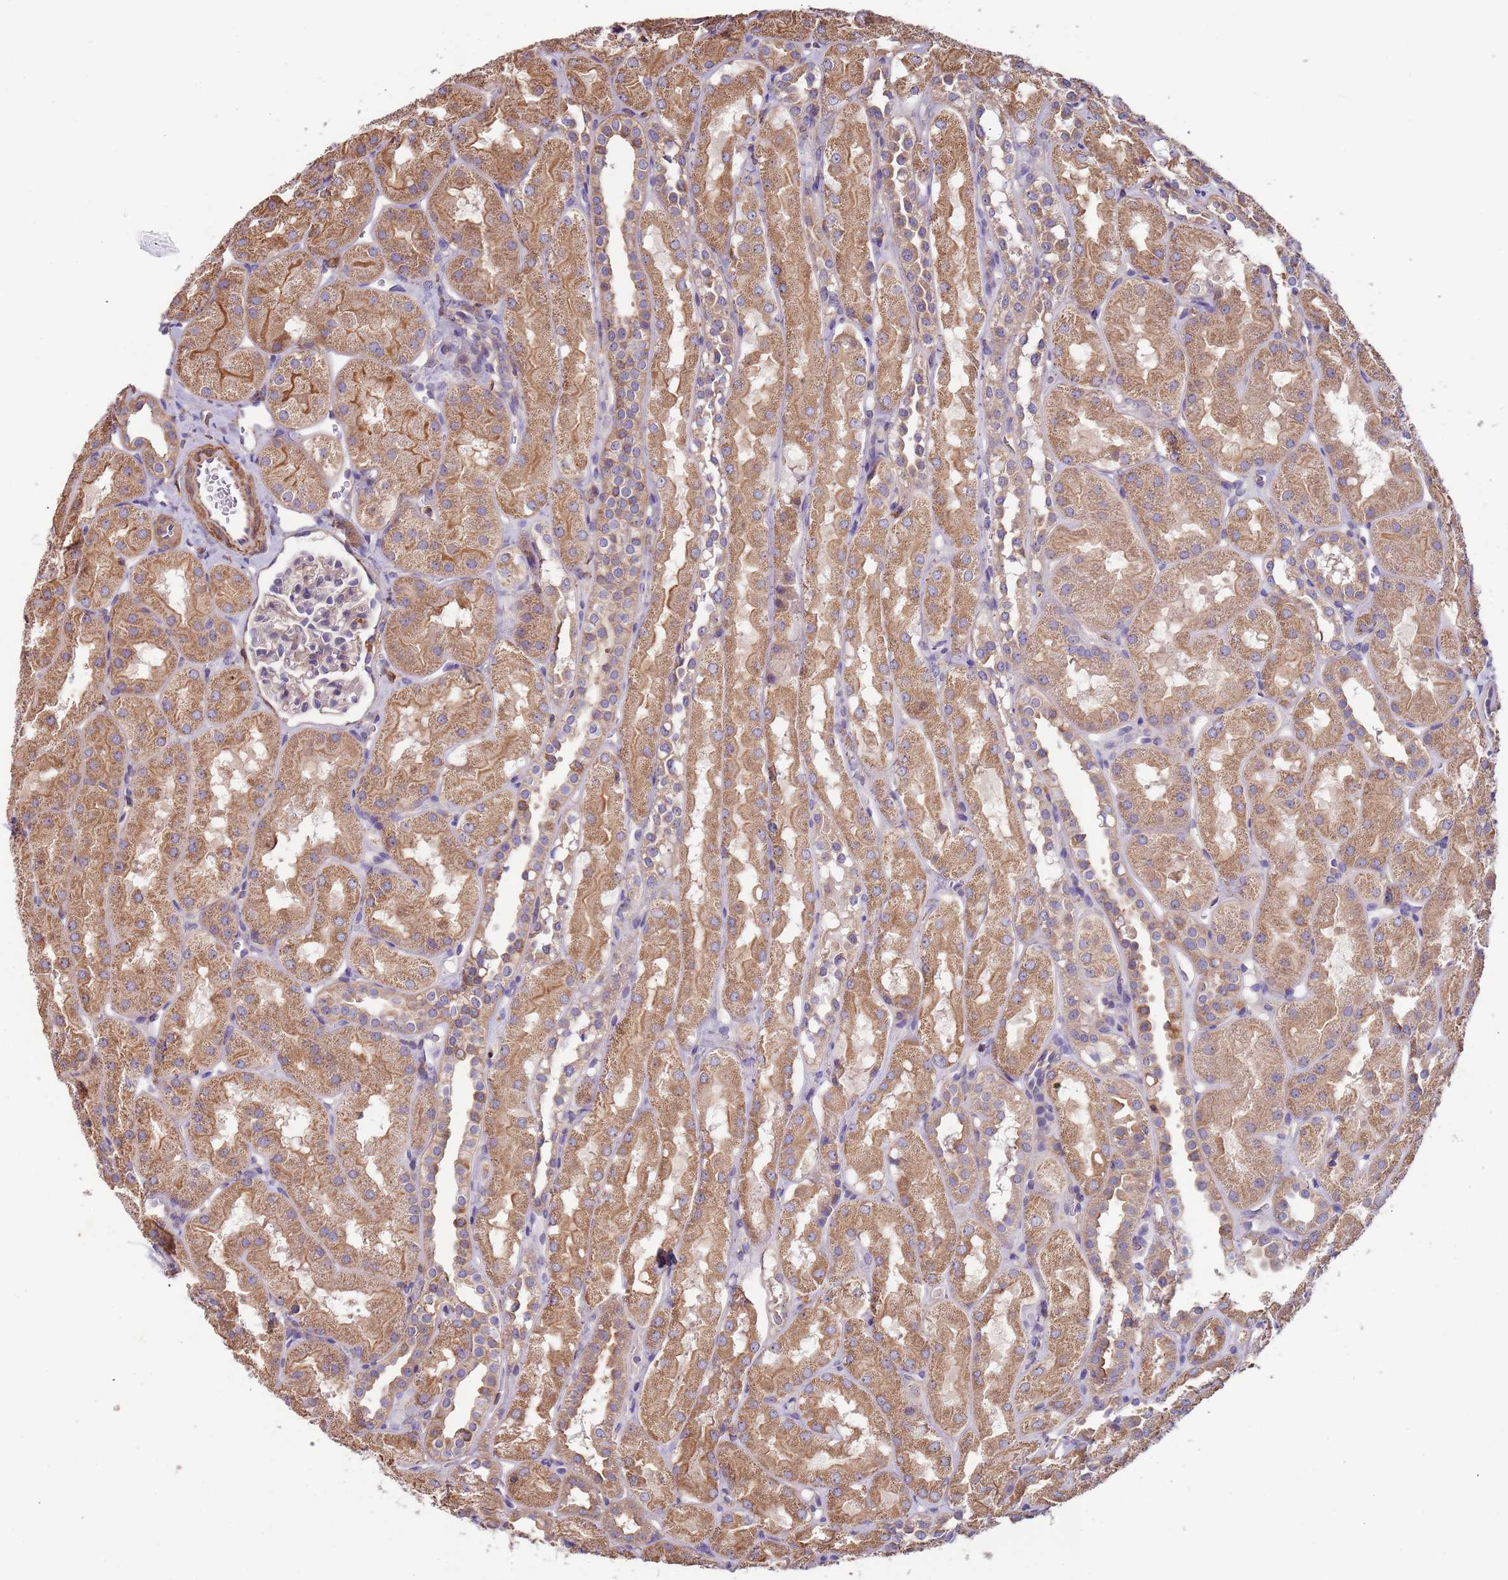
{"staining": {"intensity": "negative", "quantity": "none", "location": "none"}, "tissue": "kidney", "cell_type": "Cells in glomeruli", "image_type": "normal", "snomed": [{"axis": "morphology", "description": "Normal tissue, NOS"}, {"axis": "topography", "description": "Kidney"}, {"axis": "topography", "description": "Urinary bladder"}], "caption": "Photomicrograph shows no significant protein positivity in cells in glomeruli of unremarkable kidney.", "gene": "SYT4", "patient": {"sex": "male", "age": 16}}